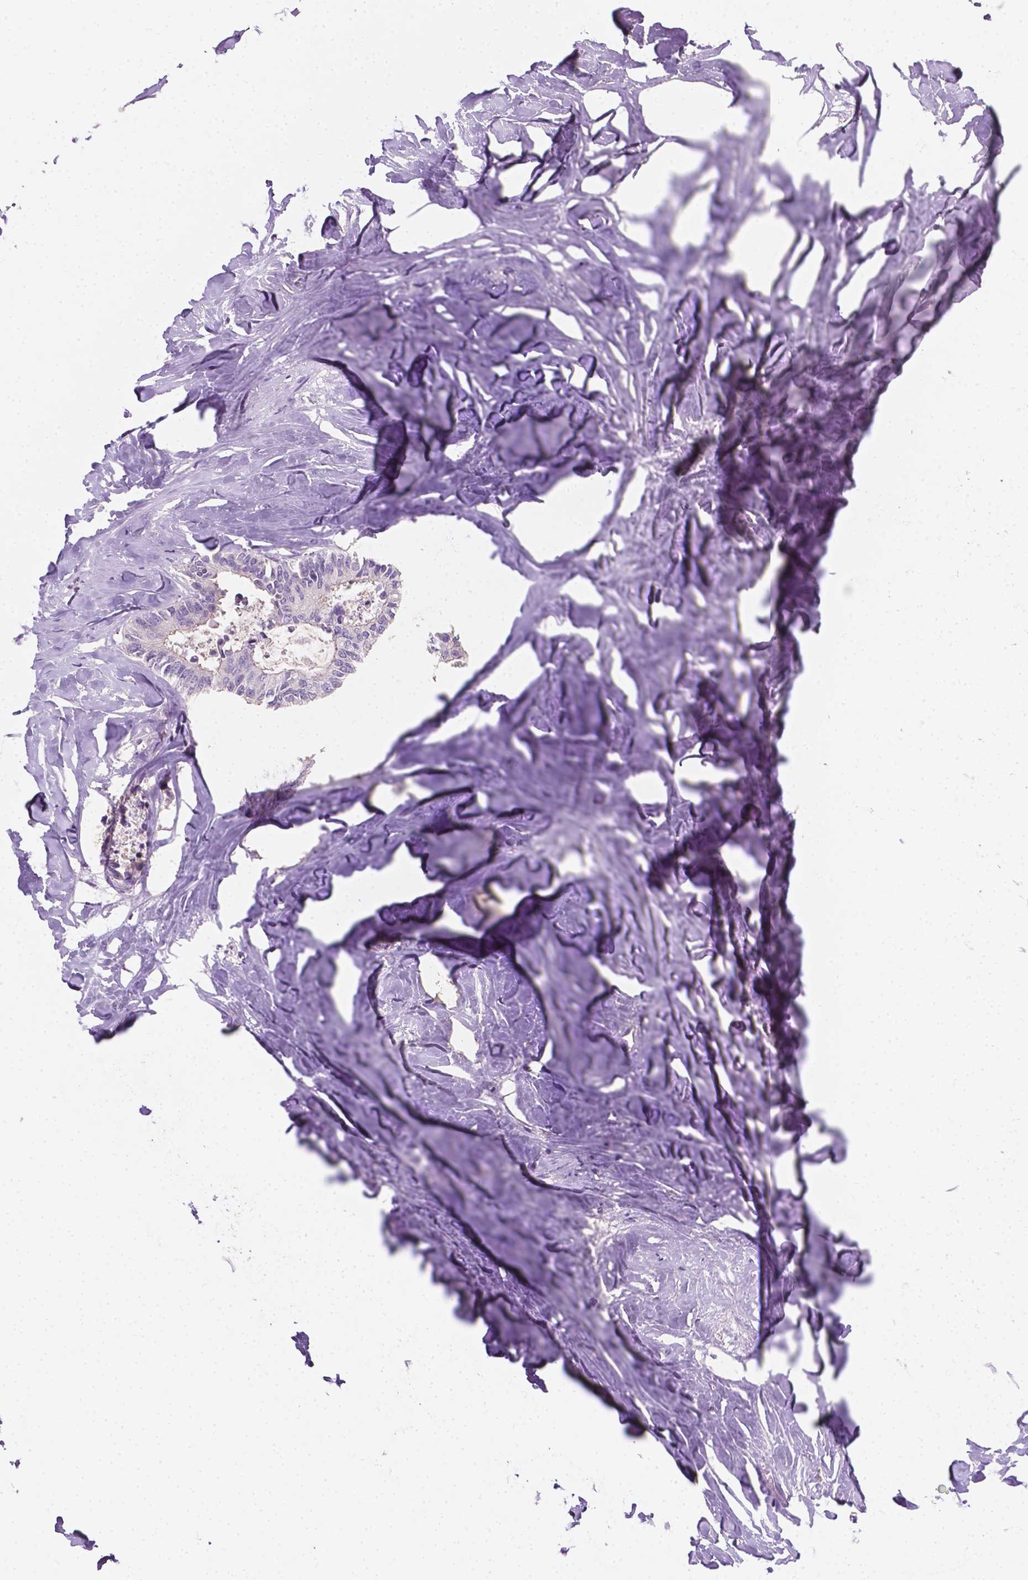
{"staining": {"intensity": "negative", "quantity": "none", "location": "none"}, "tissue": "colorectal cancer", "cell_type": "Tumor cells", "image_type": "cancer", "snomed": [{"axis": "morphology", "description": "Adenocarcinoma, NOS"}, {"axis": "topography", "description": "Colon"}, {"axis": "topography", "description": "Rectum"}], "caption": "Tumor cells are negative for brown protein staining in adenocarcinoma (colorectal). The staining is performed using DAB brown chromogen with nuclei counter-stained in using hematoxylin.", "gene": "EGFR", "patient": {"sex": "male", "age": 57}}